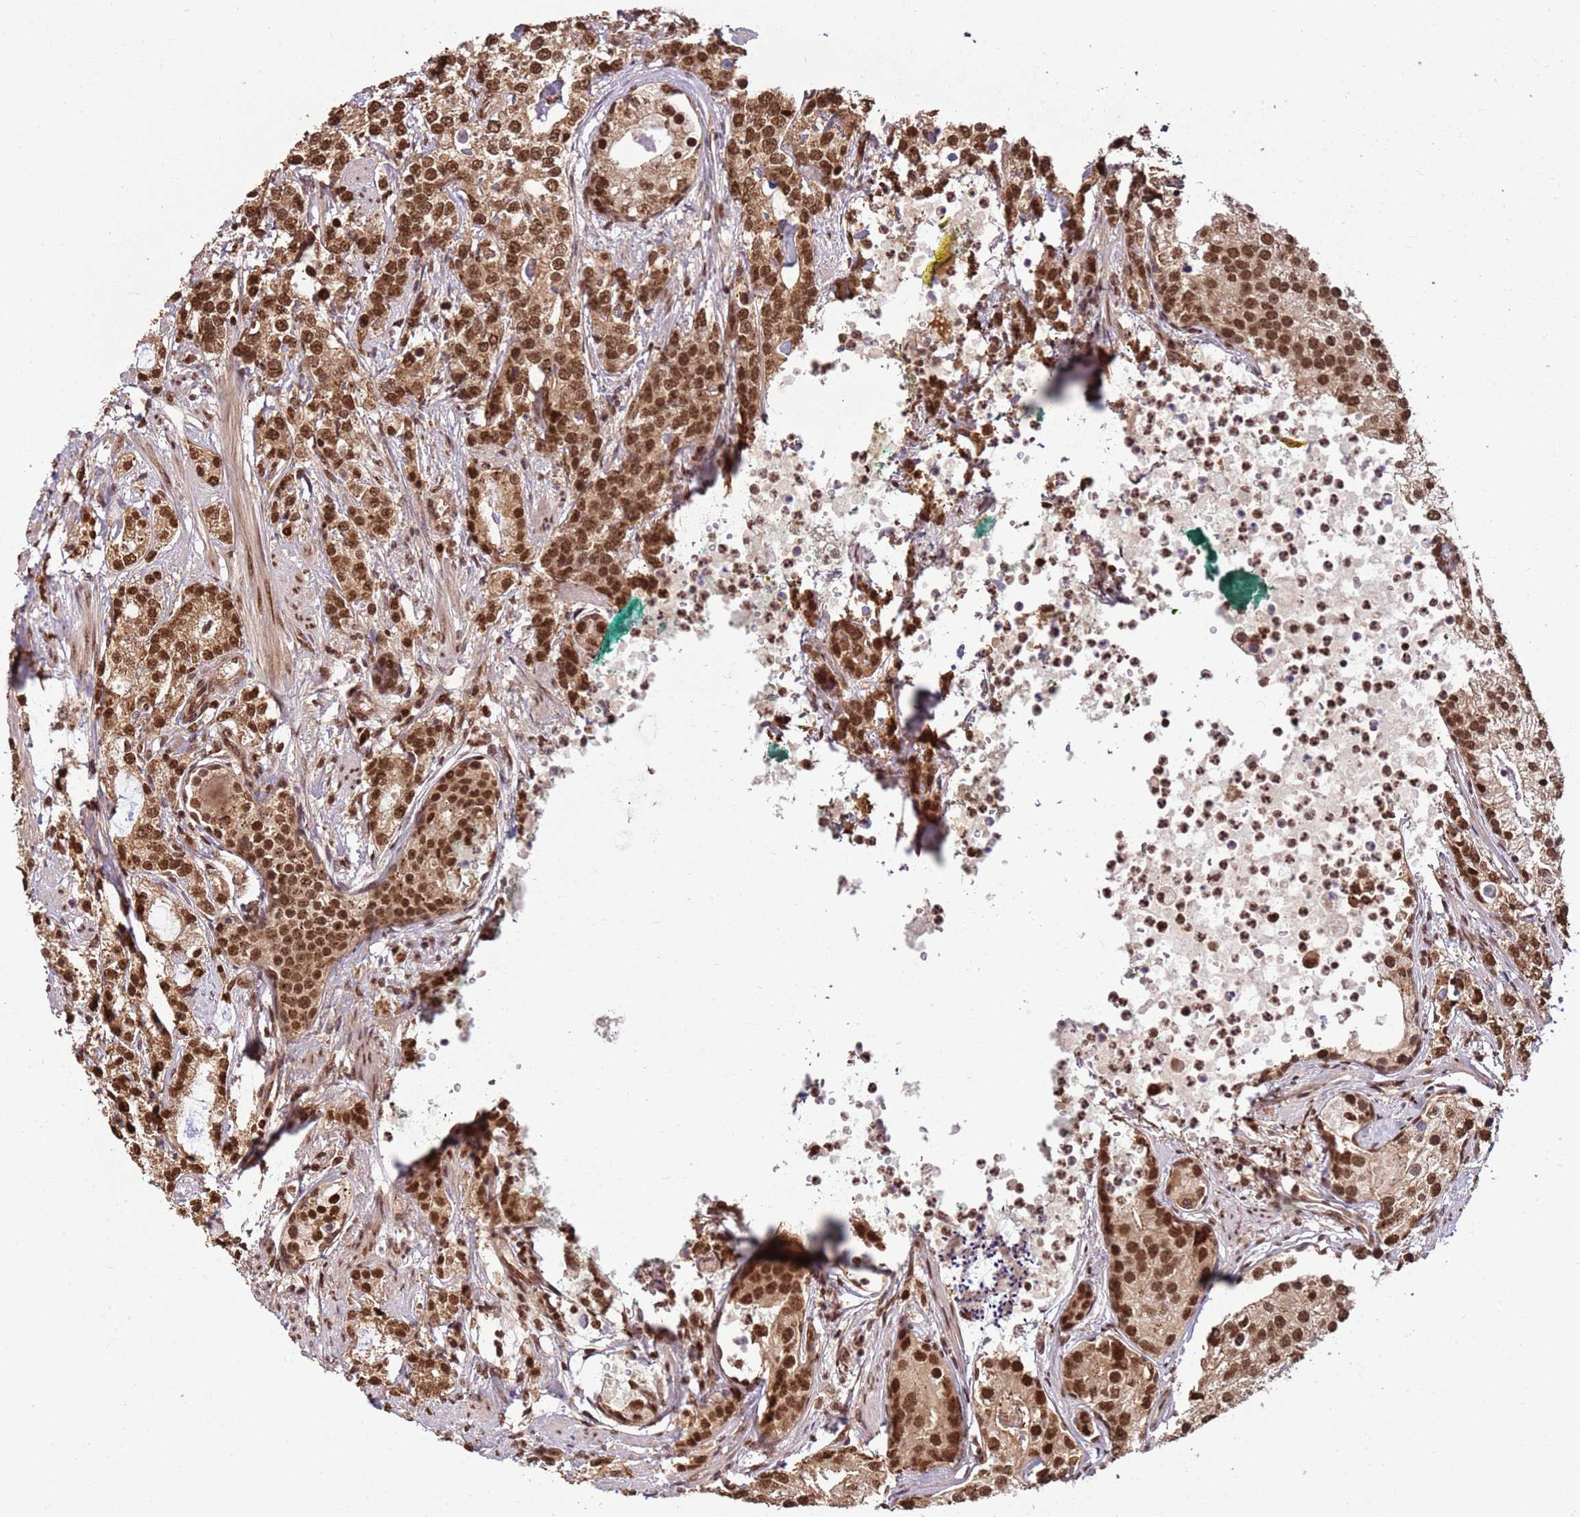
{"staining": {"intensity": "strong", "quantity": ">75%", "location": "nuclear"}, "tissue": "prostate cancer", "cell_type": "Tumor cells", "image_type": "cancer", "snomed": [{"axis": "morphology", "description": "Adenocarcinoma, High grade"}, {"axis": "topography", "description": "Prostate"}], "caption": "A brown stain shows strong nuclear expression of a protein in prostate adenocarcinoma (high-grade) tumor cells.", "gene": "ZBTB12", "patient": {"sex": "male", "age": 69}}